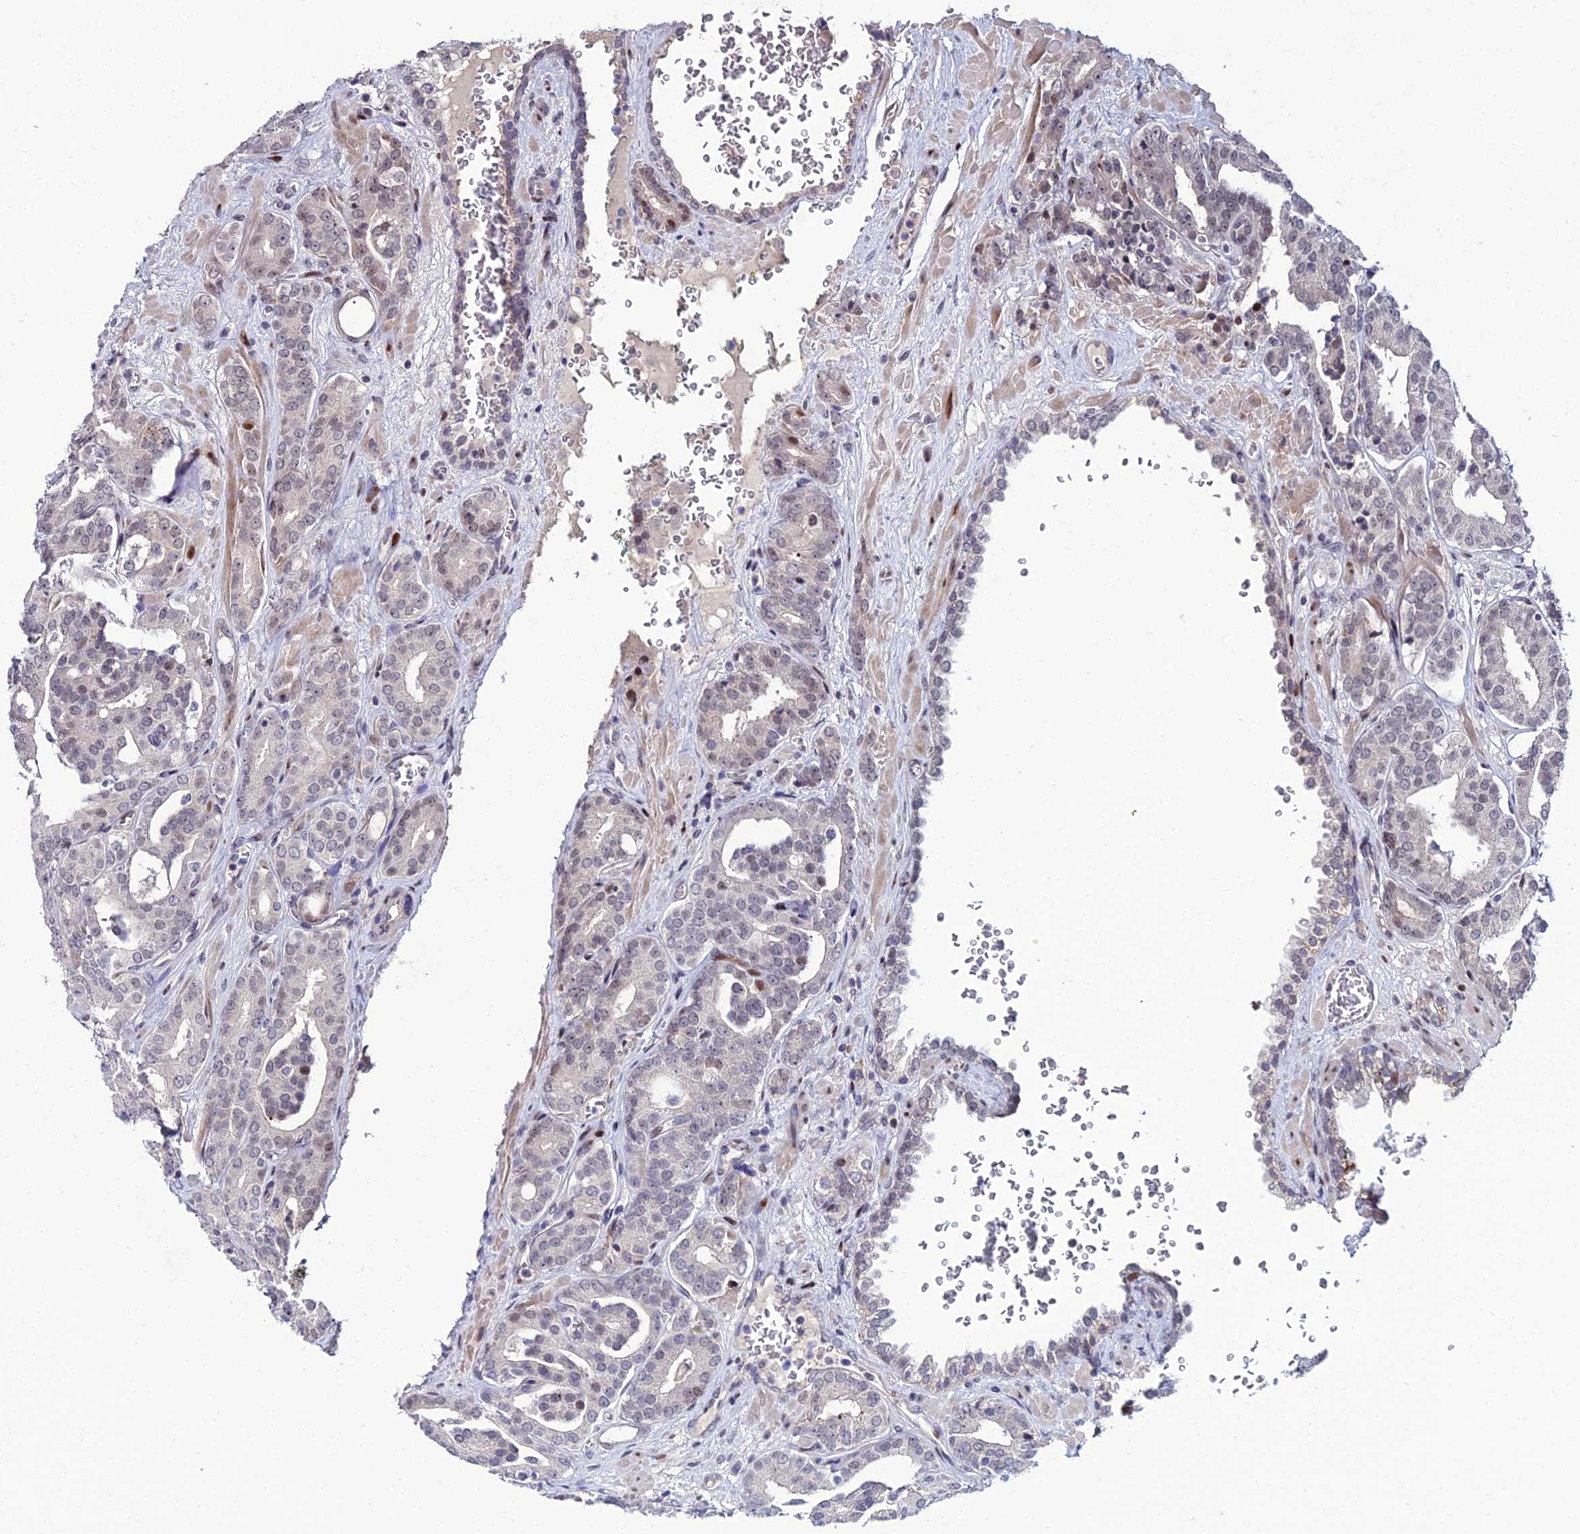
{"staining": {"intensity": "negative", "quantity": "none", "location": "none"}, "tissue": "prostate cancer", "cell_type": "Tumor cells", "image_type": "cancer", "snomed": [{"axis": "morphology", "description": "Adenocarcinoma, High grade"}, {"axis": "topography", "description": "Prostate"}], "caption": "Tumor cells are negative for protein expression in human prostate cancer (high-grade adenocarcinoma).", "gene": "TAF9B", "patient": {"sex": "male", "age": 66}}